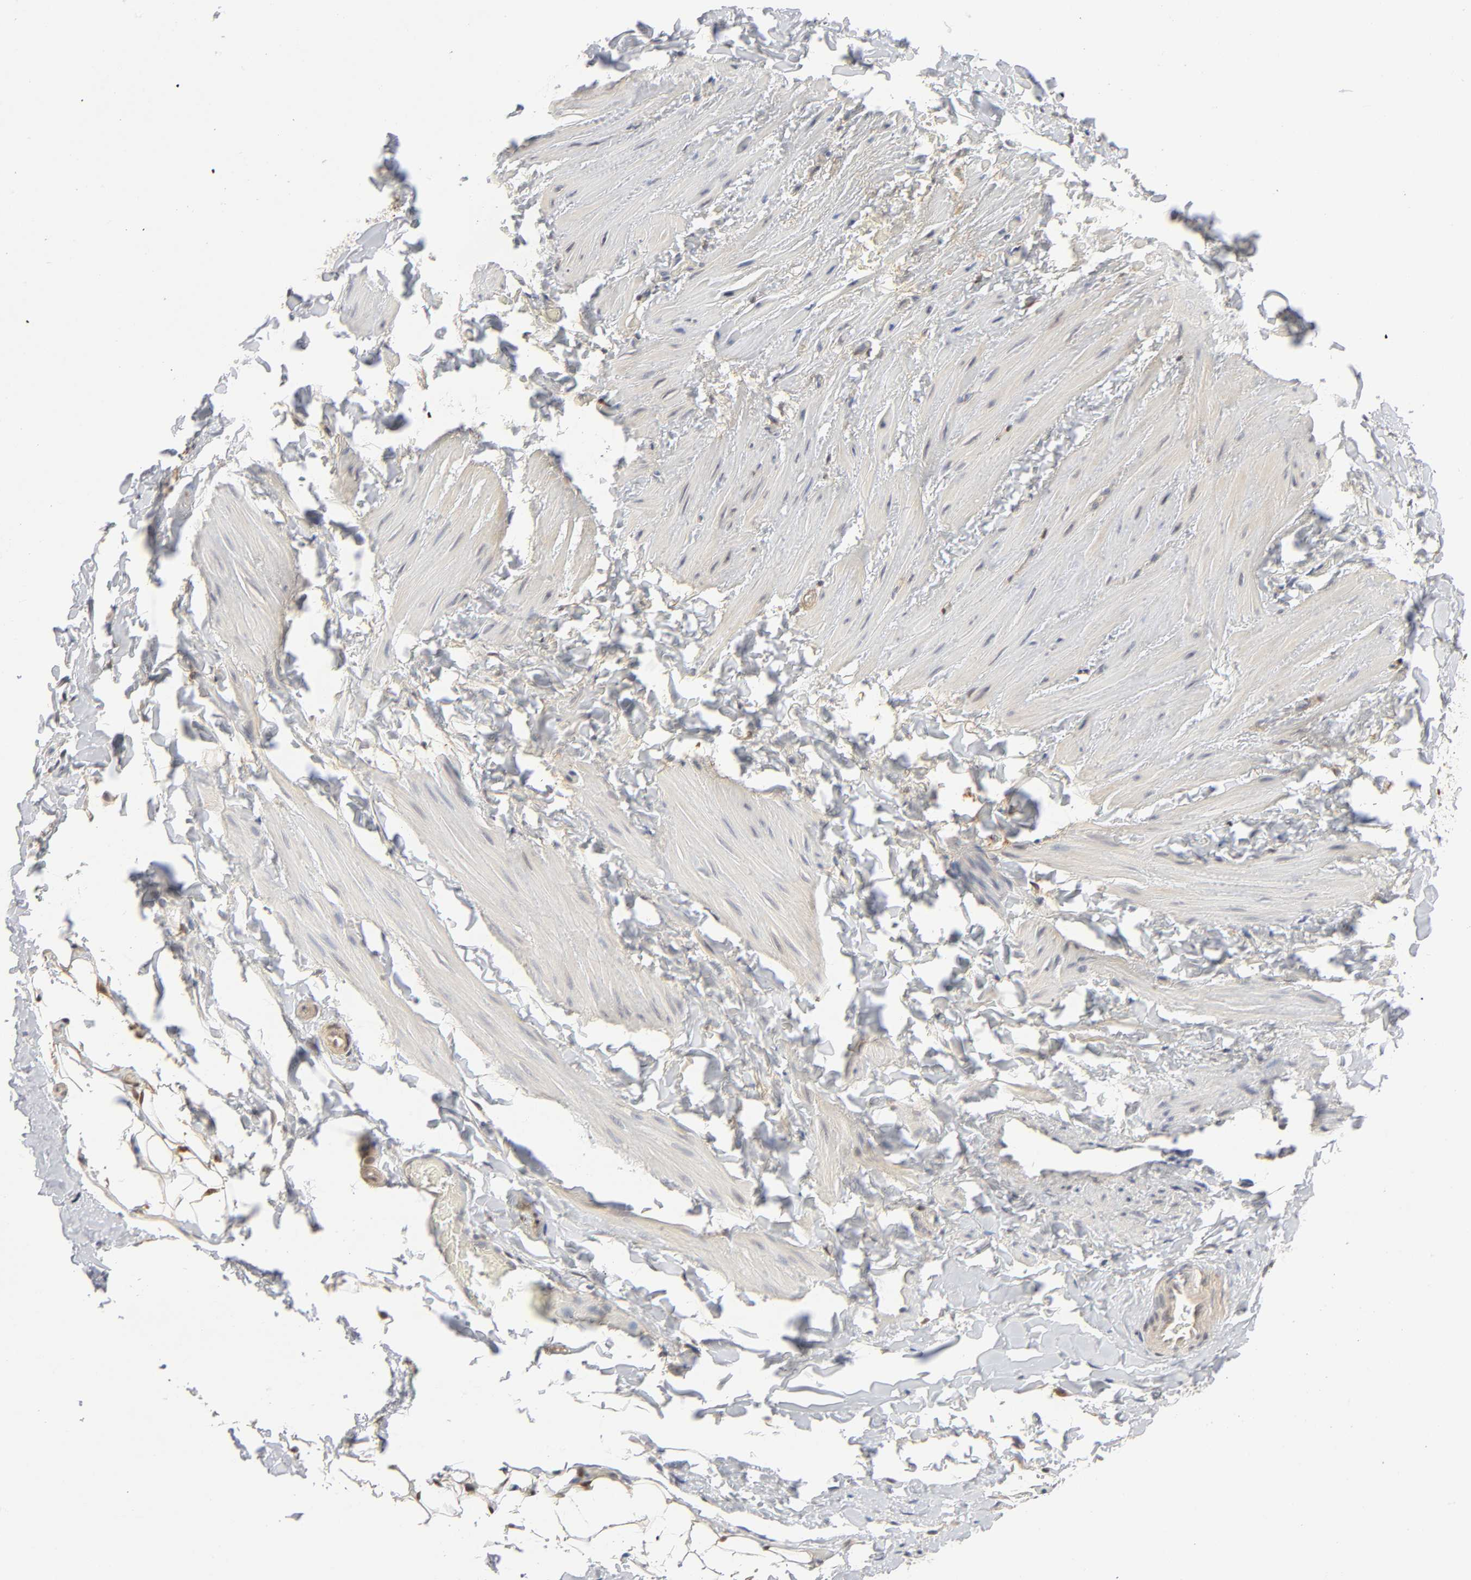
{"staining": {"intensity": "moderate", "quantity": ">75%", "location": "nuclear"}, "tissue": "adipose tissue", "cell_type": "Adipocytes", "image_type": "normal", "snomed": [{"axis": "morphology", "description": "Normal tissue, NOS"}, {"axis": "topography", "description": "Soft tissue"}], "caption": "Immunohistochemistry (IHC) staining of unremarkable adipose tissue, which reveals medium levels of moderate nuclear positivity in approximately >75% of adipocytes indicating moderate nuclear protein expression. The staining was performed using DAB (brown) for protein detection and nuclei were counterstained in hematoxylin (blue).", "gene": "PTEN", "patient": {"sex": "male", "age": 26}}